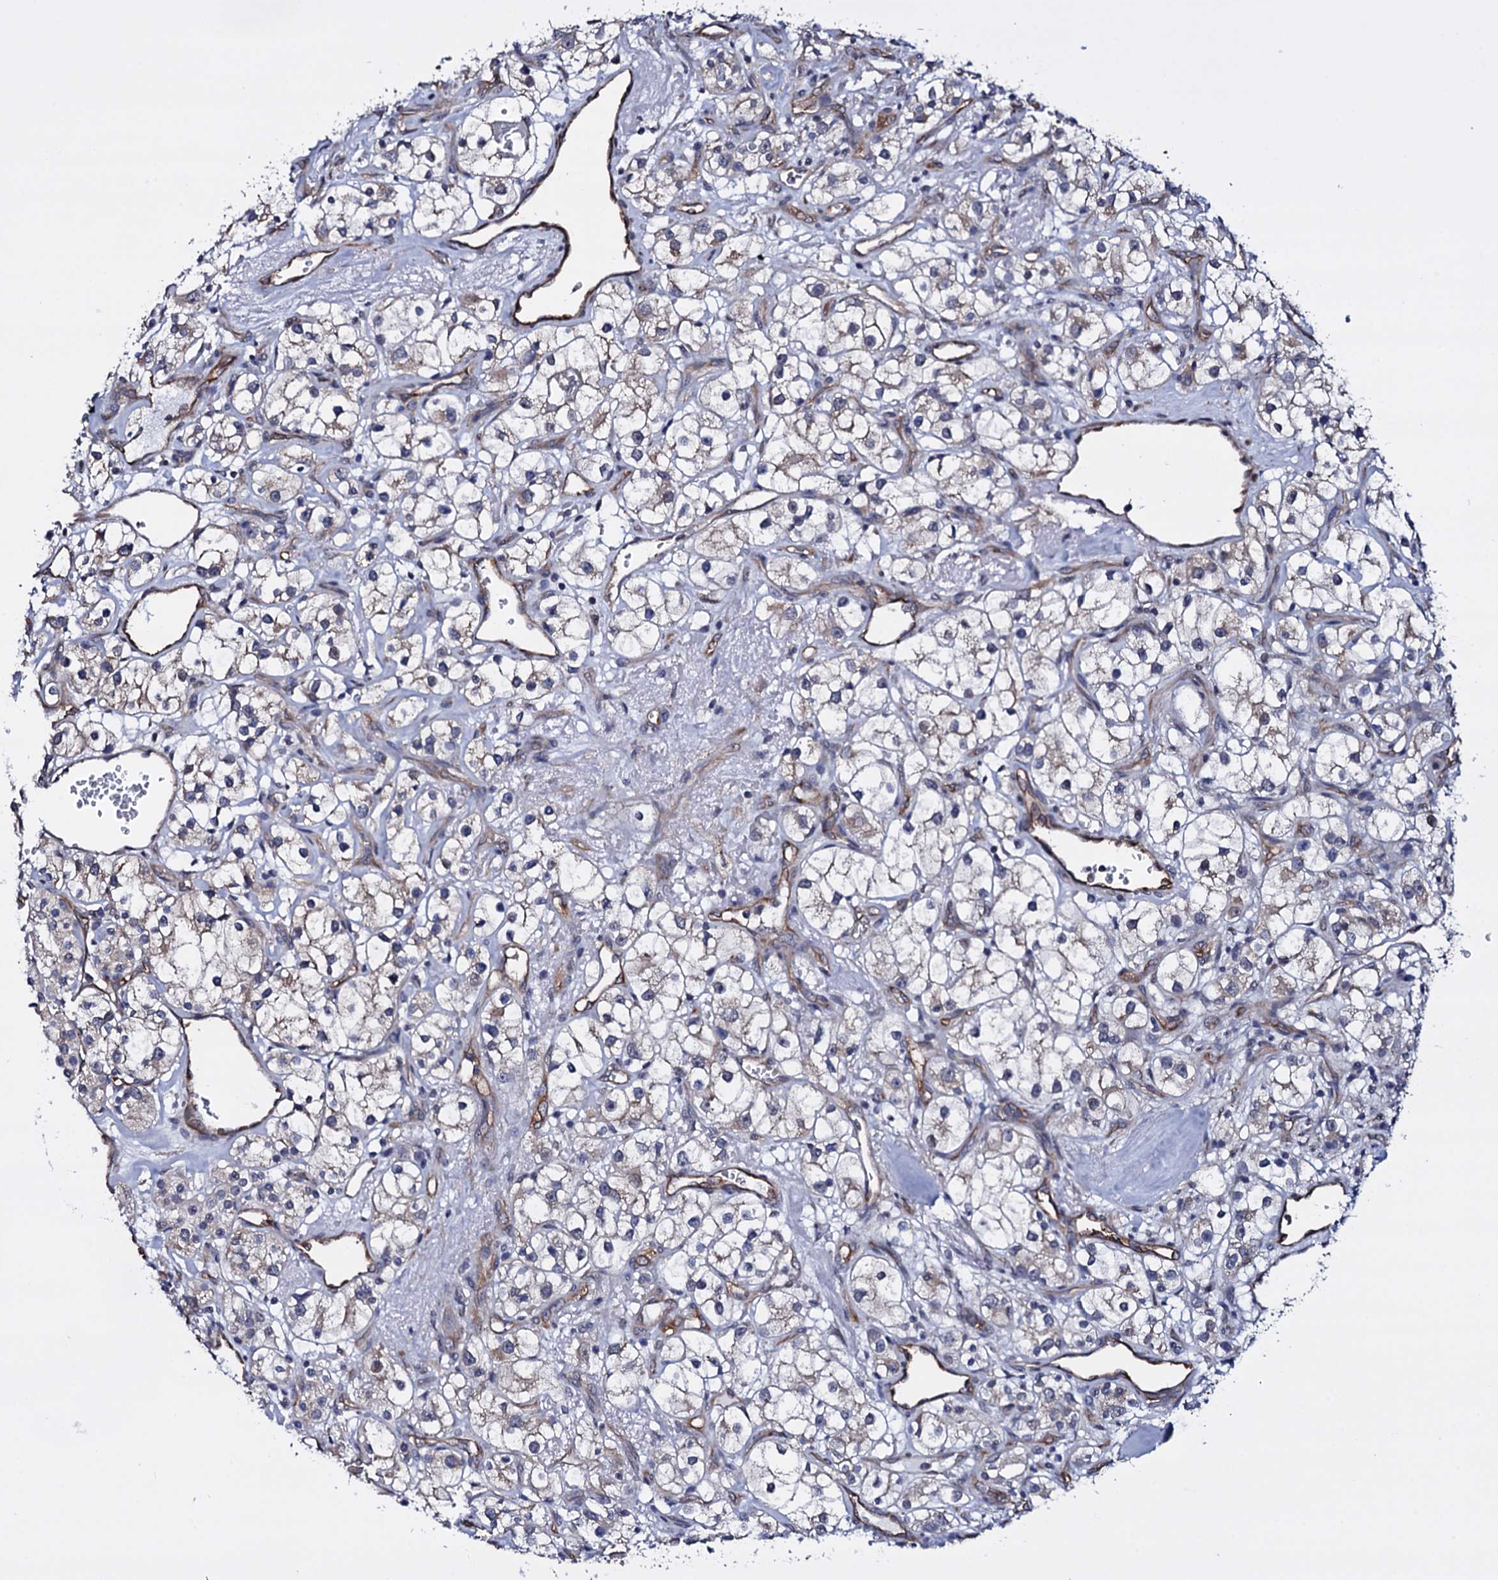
{"staining": {"intensity": "negative", "quantity": "none", "location": "none"}, "tissue": "renal cancer", "cell_type": "Tumor cells", "image_type": "cancer", "snomed": [{"axis": "morphology", "description": "Adenocarcinoma, NOS"}, {"axis": "topography", "description": "Kidney"}], "caption": "The image exhibits no significant staining in tumor cells of renal cancer (adenocarcinoma).", "gene": "GAREM1", "patient": {"sex": "male", "age": 77}}